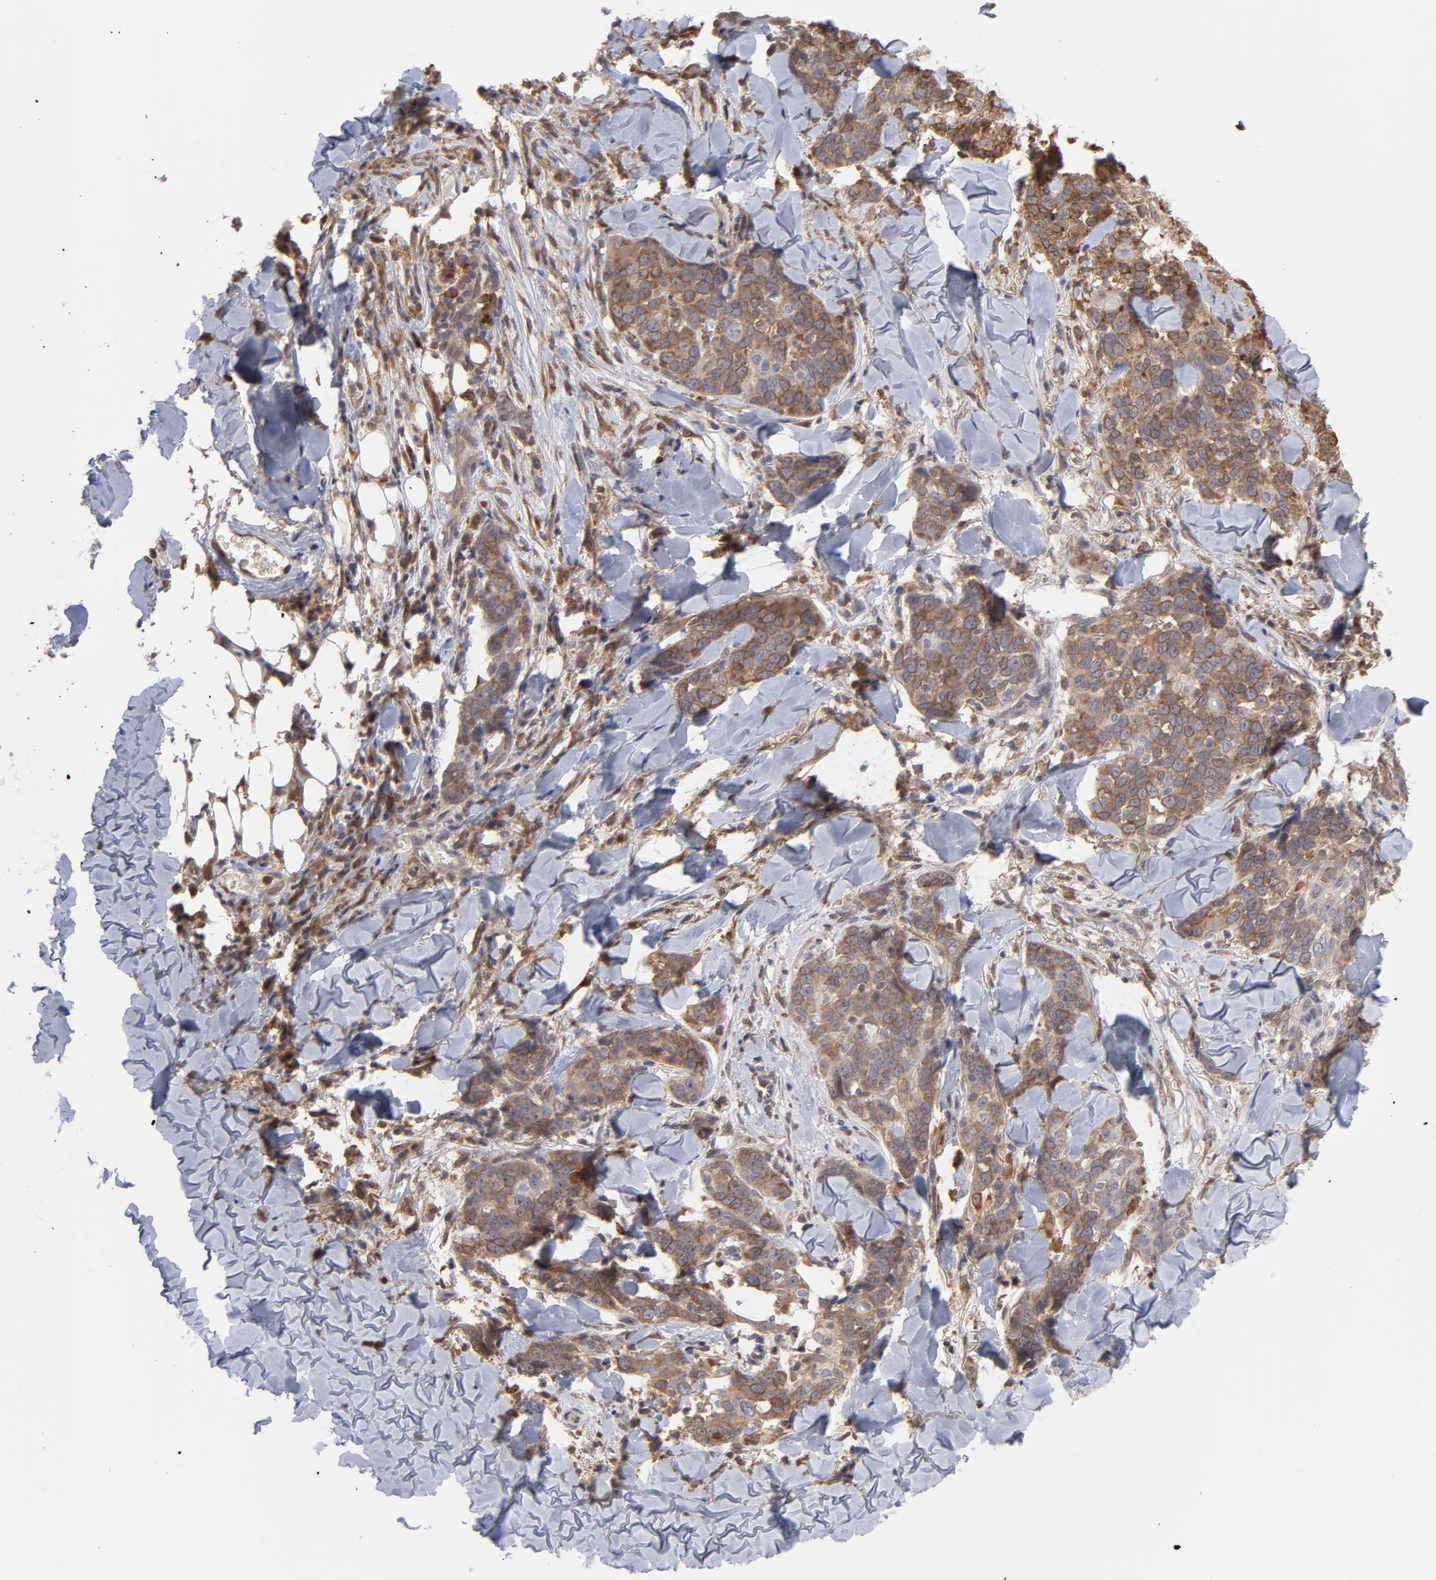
{"staining": {"intensity": "weak", "quantity": "25%-75%", "location": "cytoplasmic/membranous"}, "tissue": "skin cancer", "cell_type": "Tumor cells", "image_type": "cancer", "snomed": [{"axis": "morphology", "description": "Normal tissue, NOS"}, {"axis": "morphology", "description": "Squamous cell carcinoma, NOS"}, {"axis": "topography", "description": "Skin"}], "caption": "Immunohistochemistry histopathology image of neoplastic tissue: skin squamous cell carcinoma stained using IHC demonstrates low levels of weak protein expression localized specifically in the cytoplasmic/membranous of tumor cells, appearing as a cytoplasmic/membranous brown color.", "gene": "OAS1", "patient": {"sex": "female", "age": 83}}